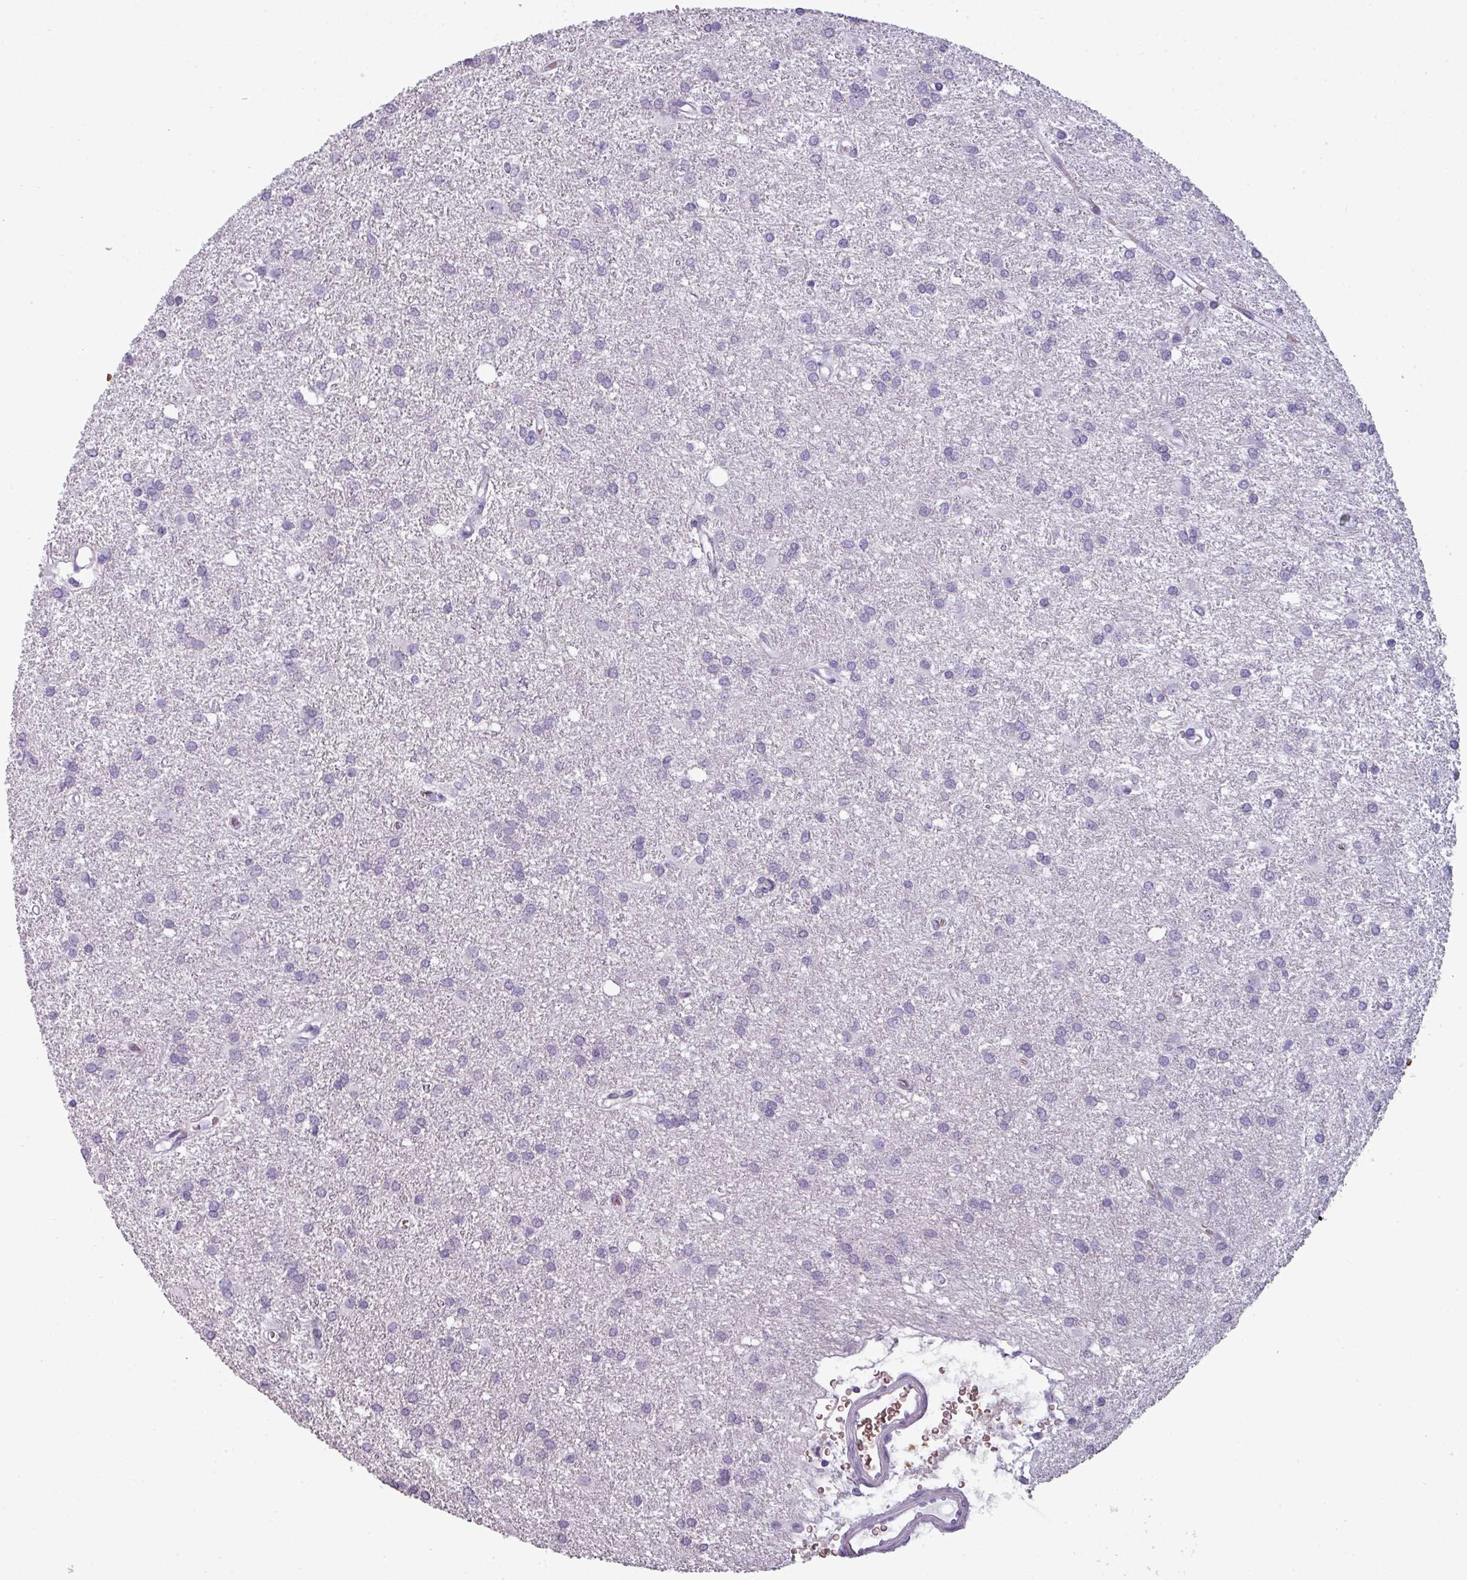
{"staining": {"intensity": "negative", "quantity": "none", "location": "none"}, "tissue": "glioma", "cell_type": "Tumor cells", "image_type": "cancer", "snomed": [{"axis": "morphology", "description": "Glioma, malignant, High grade"}, {"axis": "topography", "description": "Brain"}], "caption": "Human high-grade glioma (malignant) stained for a protein using immunohistochemistry exhibits no expression in tumor cells.", "gene": "AREL1", "patient": {"sex": "female", "age": 50}}